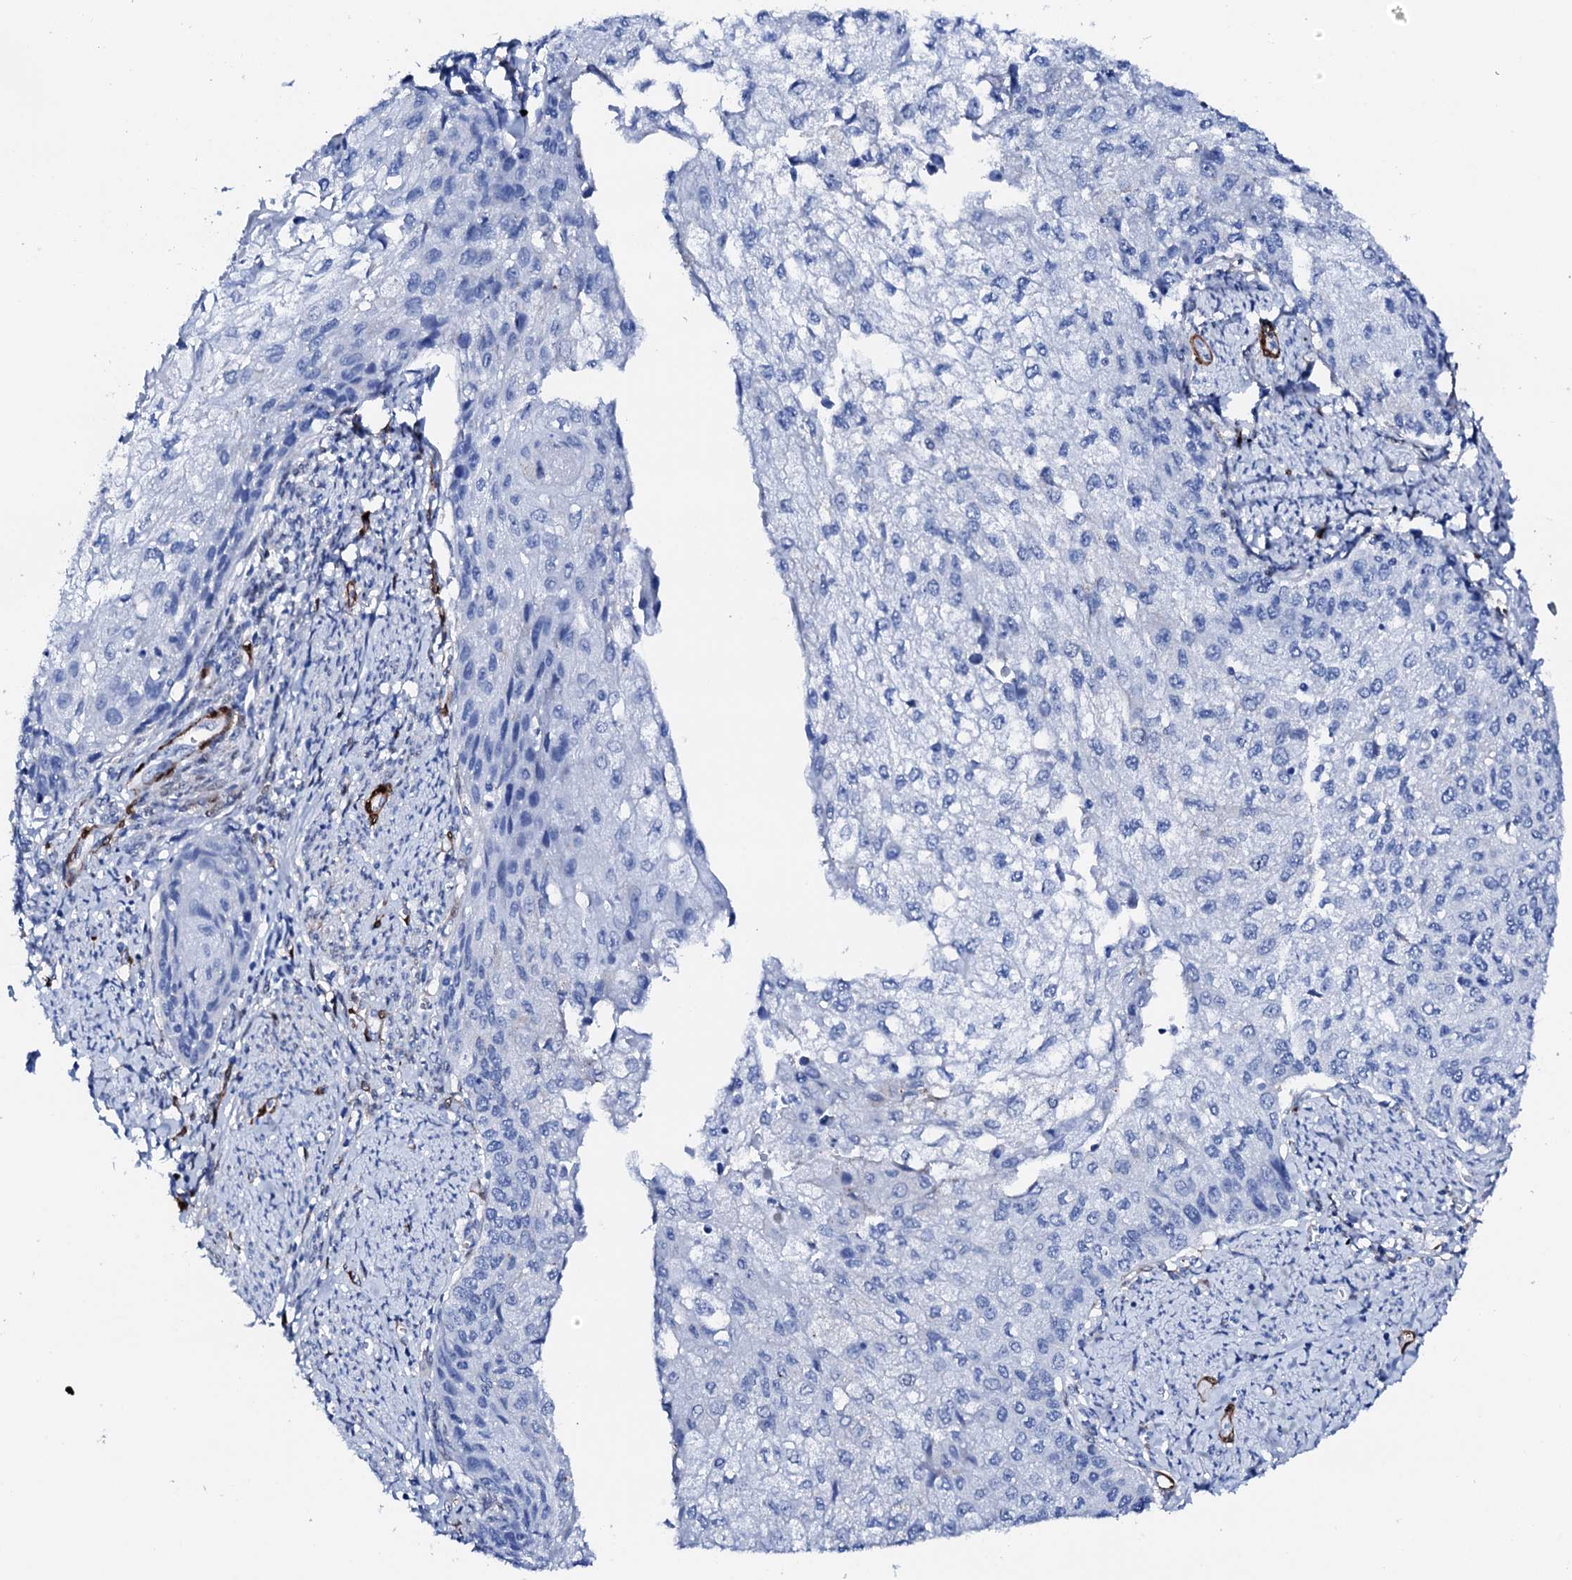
{"staining": {"intensity": "negative", "quantity": "none", "location": "none"}, "tissue": "cervical cancer", "cell_type": "Tumor cells", "image_type": "cancer", "snomed": [{"axis": "morphology", "description": "Squamous cell carcinoma, NOS"}, {"axis": "topography", "description": "Cervix"}], "caption": "An immunohistochemistry micrograph of cervical squamous cell carcinoma is shown. There is no staining in tumor cells of cervical squamous cell carcinoma.", "gene": "NRIP2", "patient": {"sex": "female", "age": 67}}